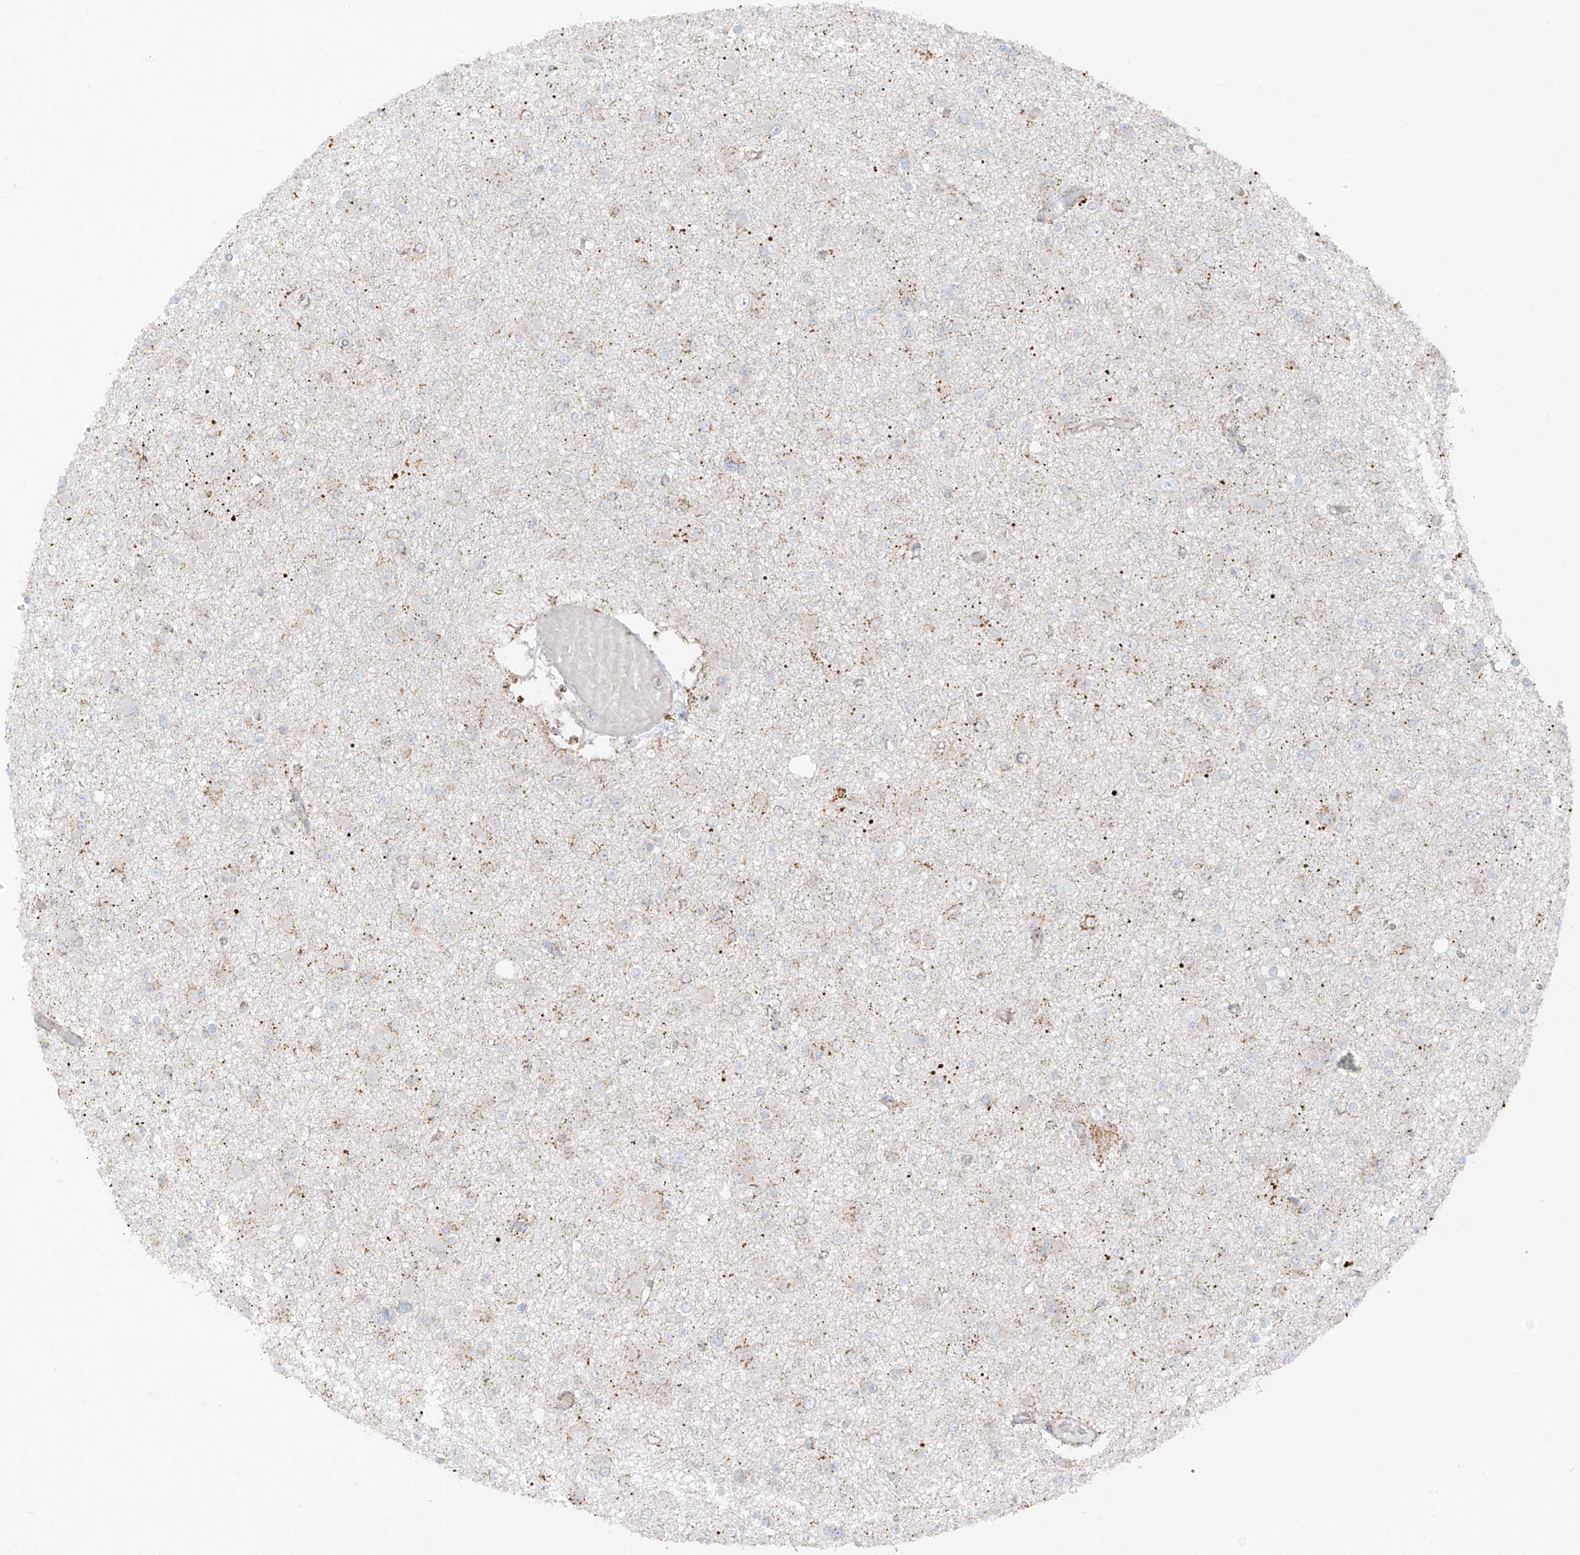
{"staining": {"intensity": "weak", "quantity": "25%-75%", "location": "cytoplasmic/membranous"}, "tissue": "glioma", "cell_type": "Tumor cells", "image_type": "cancer", "snomed": [{"axis": "morphology", "description": "Glioma, malignant, Low grade"}, {"axis": "topography", "description": "Brain"}], "caption": "Protein staining of malignant low-grade glioma tissue demonstrates weak cytoplasmic/membranous staining in about 25%-75% of tumor cells. The staining is performed using DAB brown chromogen to label protein expression. The nuclei are counter-stained blue using hematoxylin.", "gene": "ETHE1", "patient": {"sex": "female", "age": 22}}